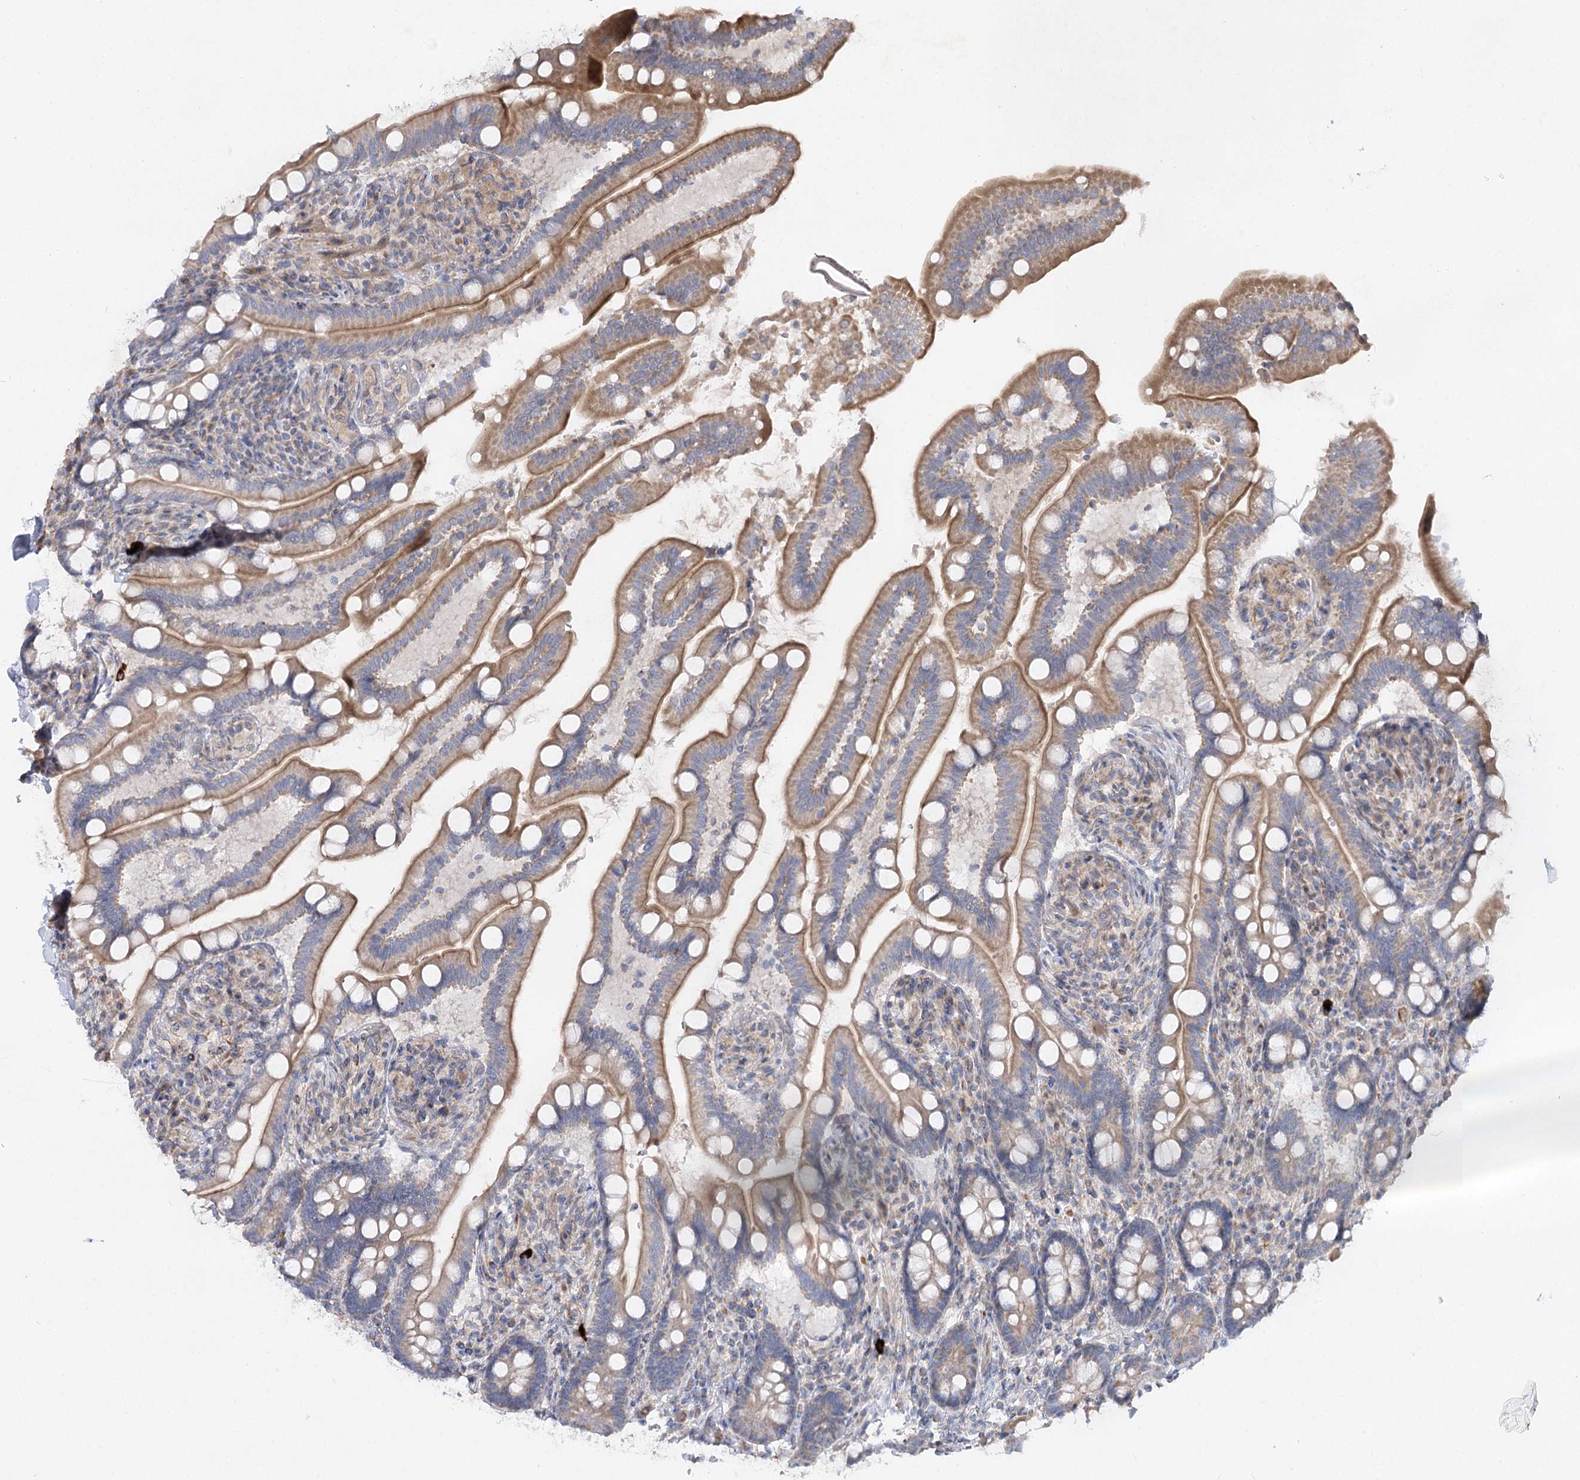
{"staining": {"intensity": "moderate", "quantity": ">75%", "location": "cytoplasmic/membranous"}, "tissue": "small intestine", "cell_type": "Glandular cells", "image_type": "normal", "snomed": [{"axis": "morphology", "description": "Normal tissue, NOS"}, {"axis": "topography", "description": "Small intestine"}], "caption": "The immunohistochemical stain shows moderate cytoplasmic/membranous staining in glandular cells of unremarkable small intestine. The protein is stained brown, and the nuclei are stained in blue (DAB IHC with brightfield microscopy, high magnification).", "gene": "KIAA0825", "patient": {"sex": "female", "age": 64}}